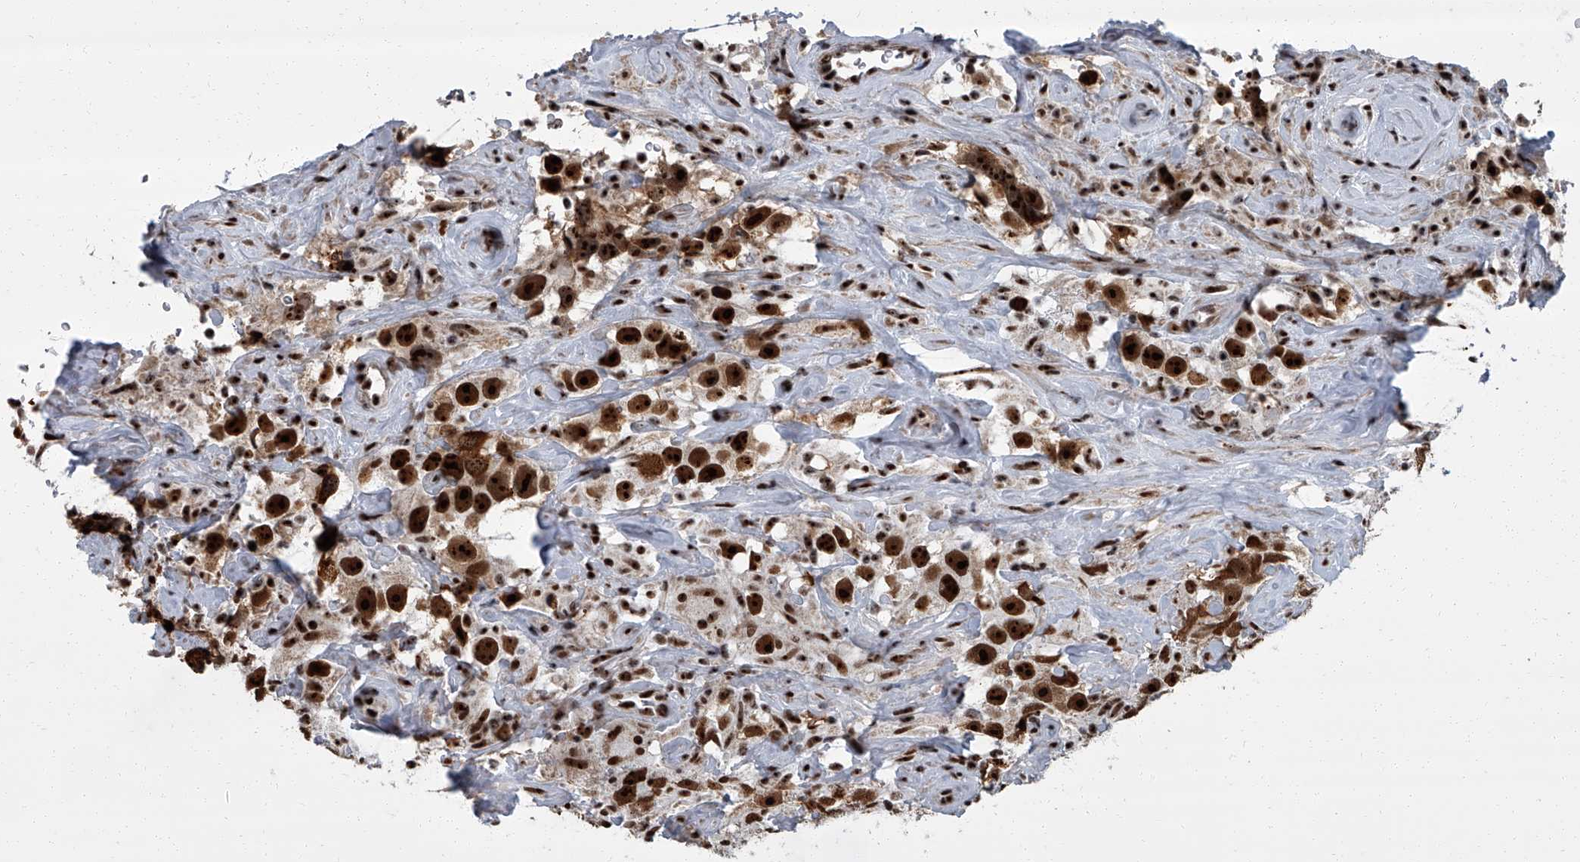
{"staining": {"intensity": "strong", "quantity": ">75%", "location": "nuclear"}, "tissue": "testis cancer", "cell_type": "Tumor cells", "image_type": "cancer", "snomed": [{"axis": "morphology", "description": "Seminoma, NOS"}, {"axis": "topography", "description": "Testis"}], "caption": "Human testis cancer stained with a protein marker reveals strong staining in tumor cells.", "gene": "ZNF518B", "patient": {"sex": "male", "age": 49}}